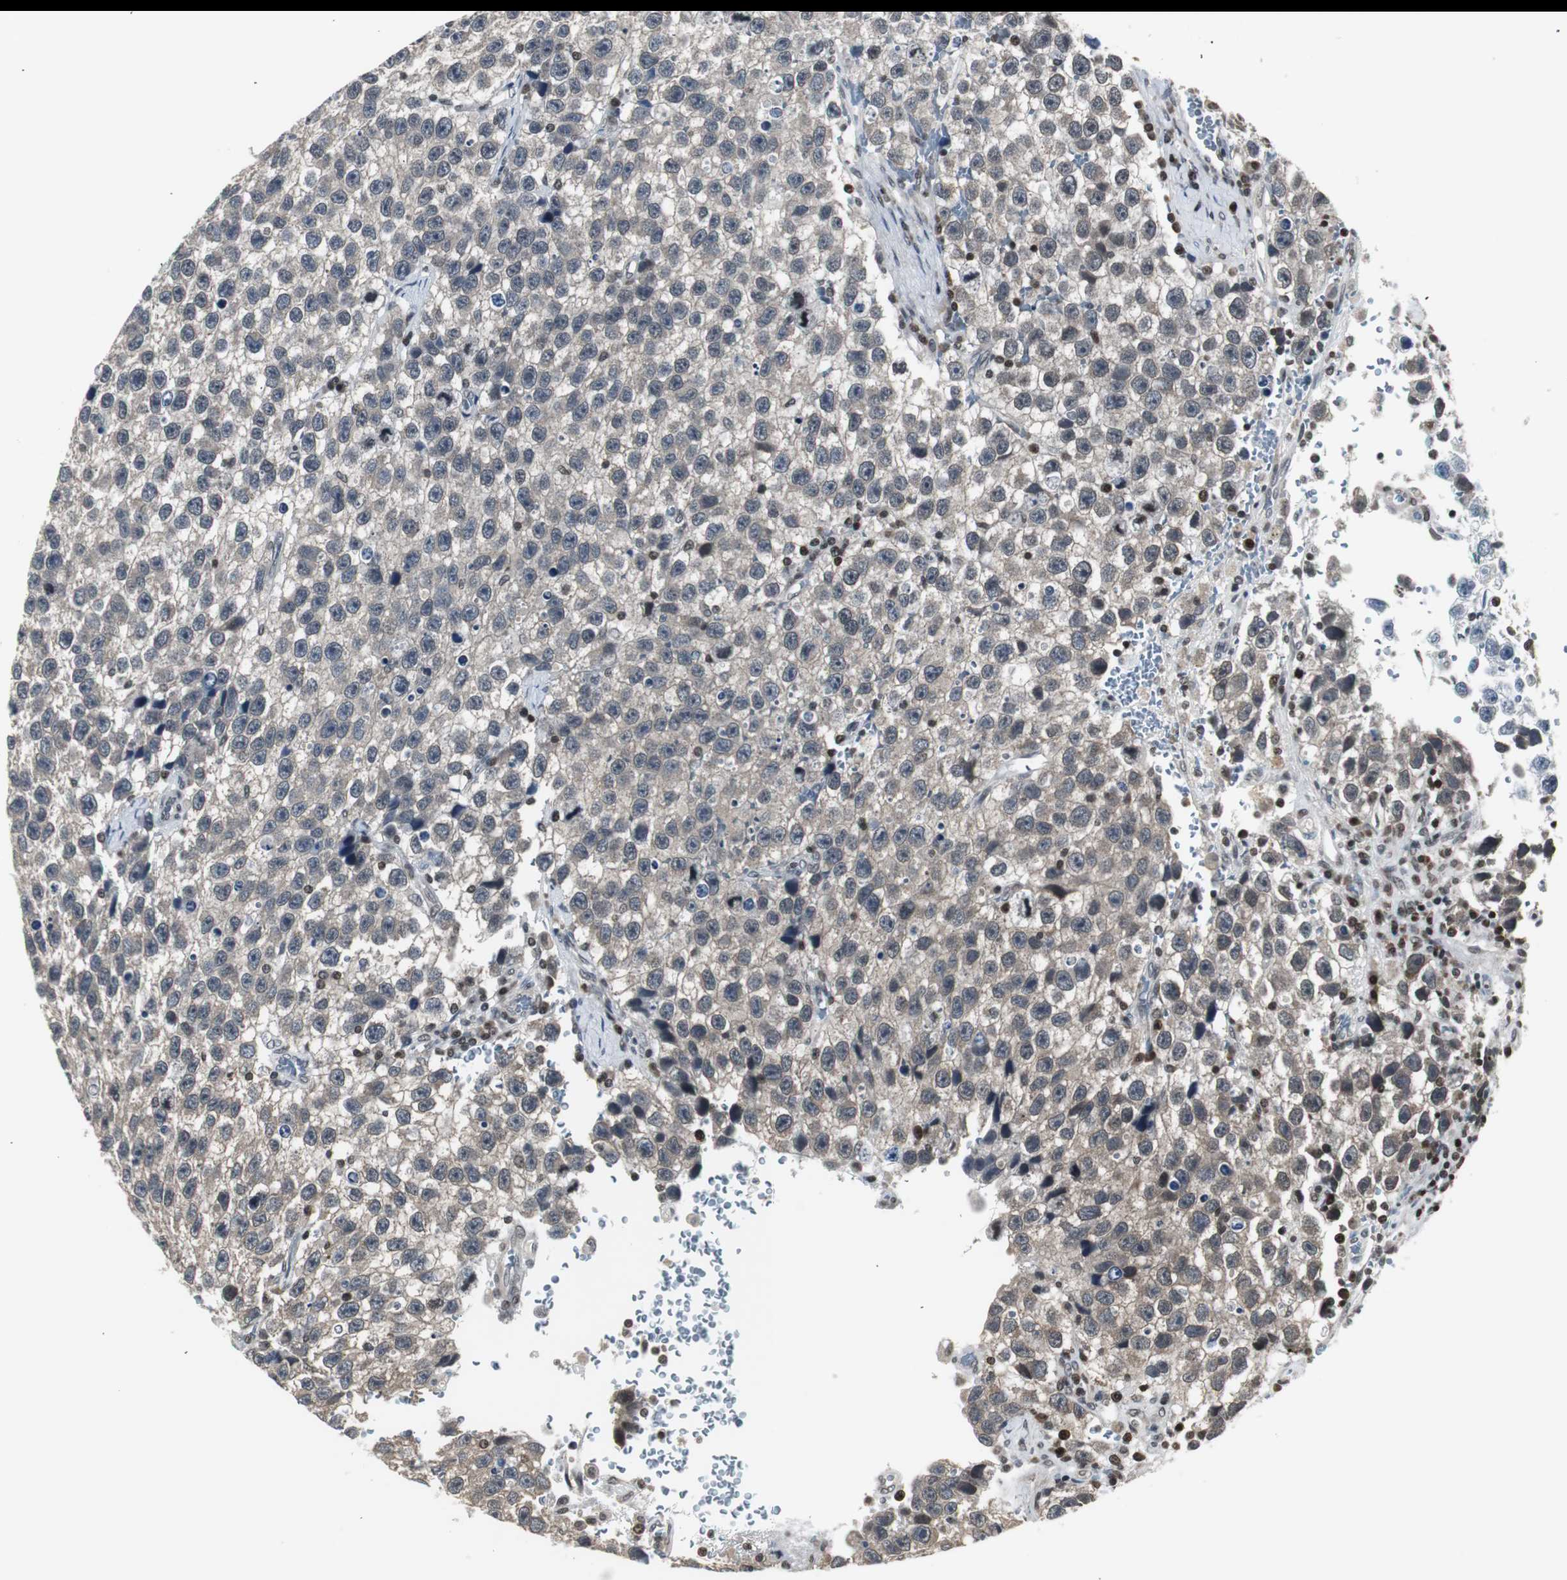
{"staining": {"intensity": "weak", "quantity": "25%-75%", "location": "cytoplasmic/membranous"}, "tissue": "testis cancer", "cell_type": "Tumor cells", "image_type": "cancer", "snomed": [{"axis": "morphology", "description": "Seminoma, NOS"}, {"axis": "topography", "description": "Testis"}], "caption": "Immunohistochemical staining of seminoma (testis) demonstrates low levels of weak cytoplasmic/membranous protein staining in about 25%-75% of tumor cells.", "gene": "MPG", "patient": {"sex": "male", "age": 33}}